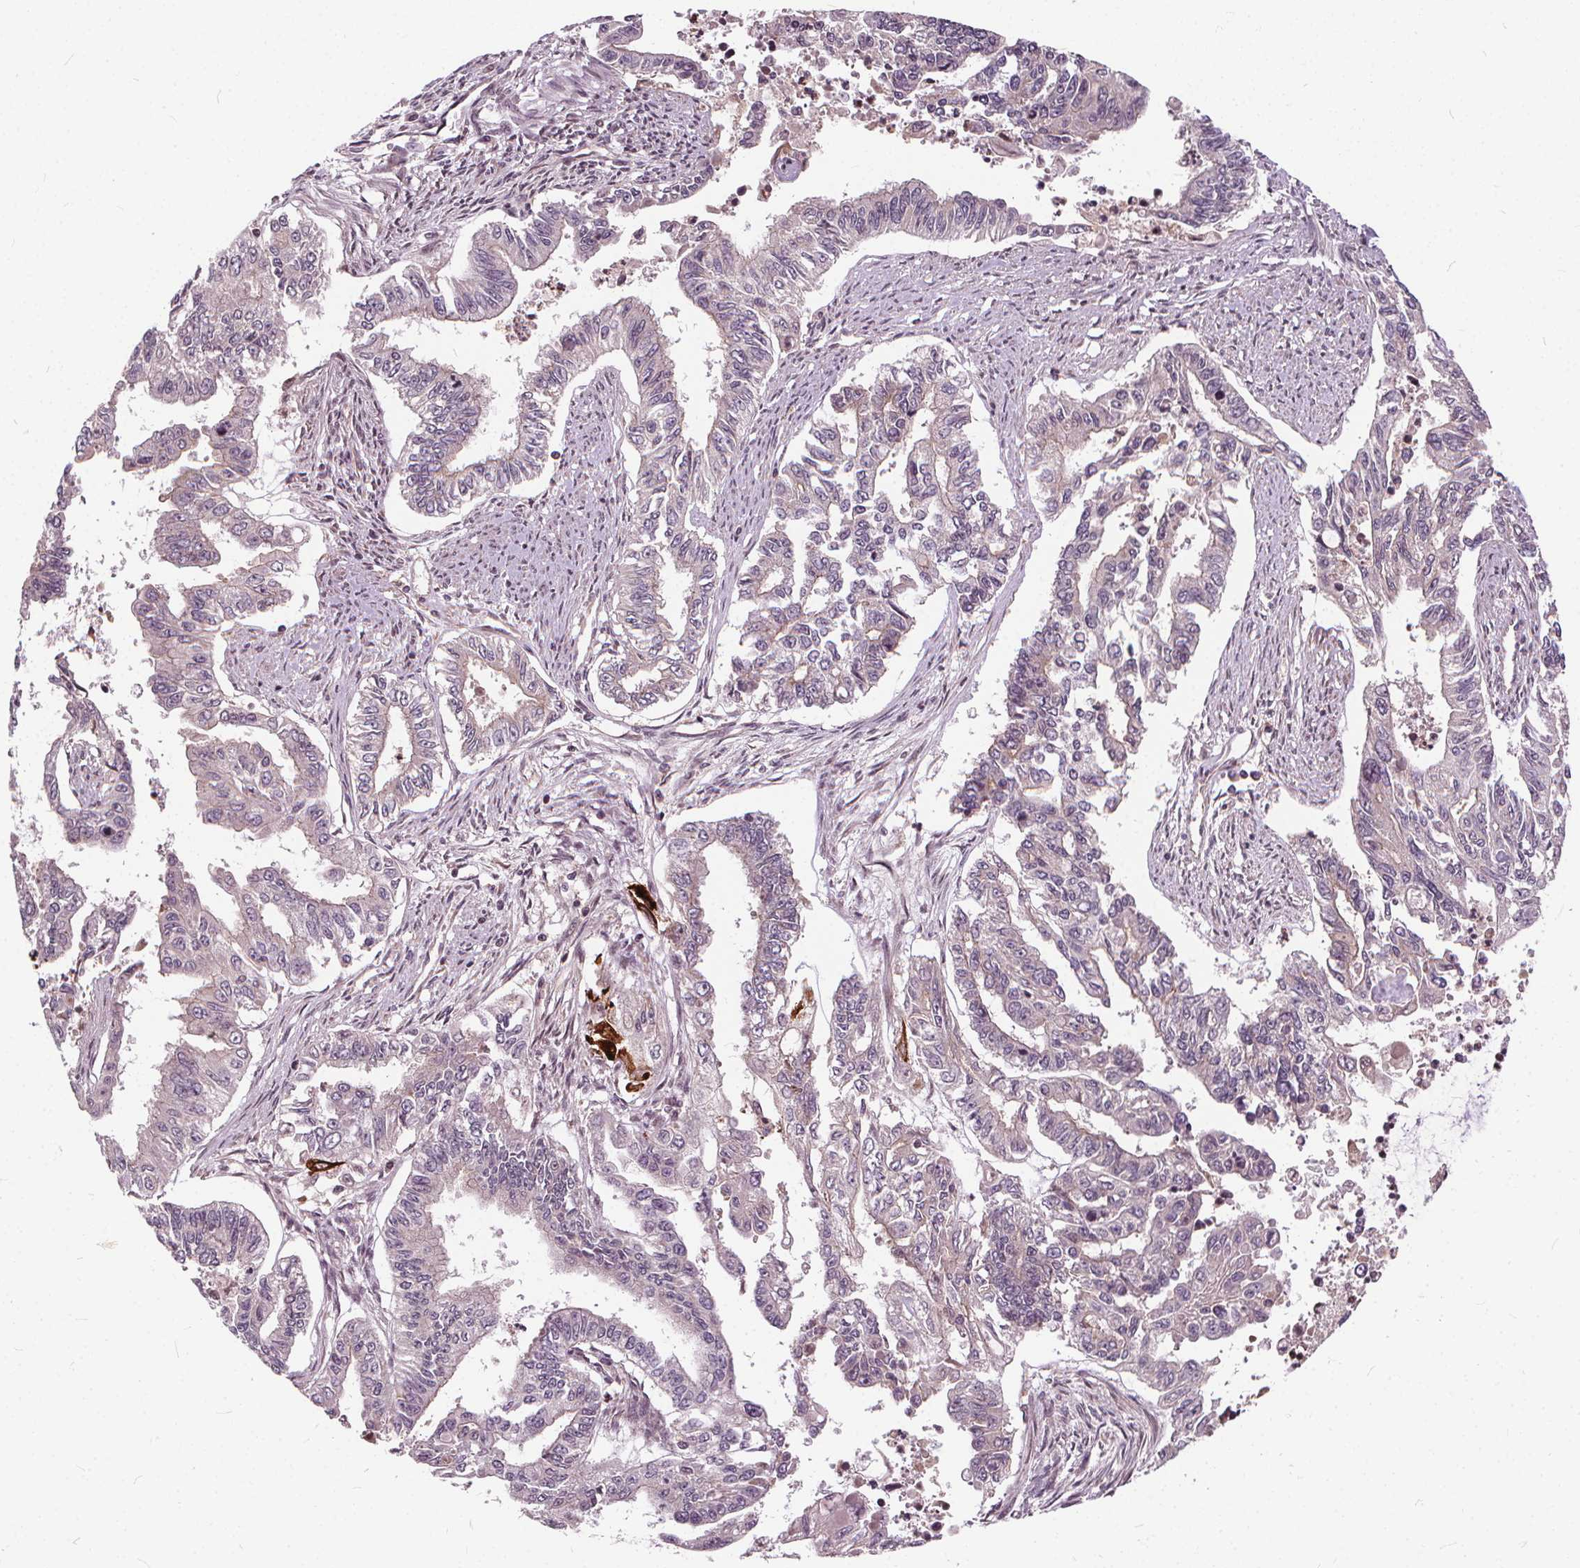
{"staining": {"intensity": "negative", "quantity": "none", "location": "none"}, "tissue": "endometrial cancer", "cell_type": "Tumor cells", "image_type": "cancer", "snomed": [{"axis": "morphology", "description": "Adenocarcinoma, NOS"}, {"axis": "topography", "description": "Uterus"}], "caption": "An image of human endometrial cancer is negative for staining in tumor cells.", "gene": "INPP5E", "patient": {"sex": "female", "age": 59}}